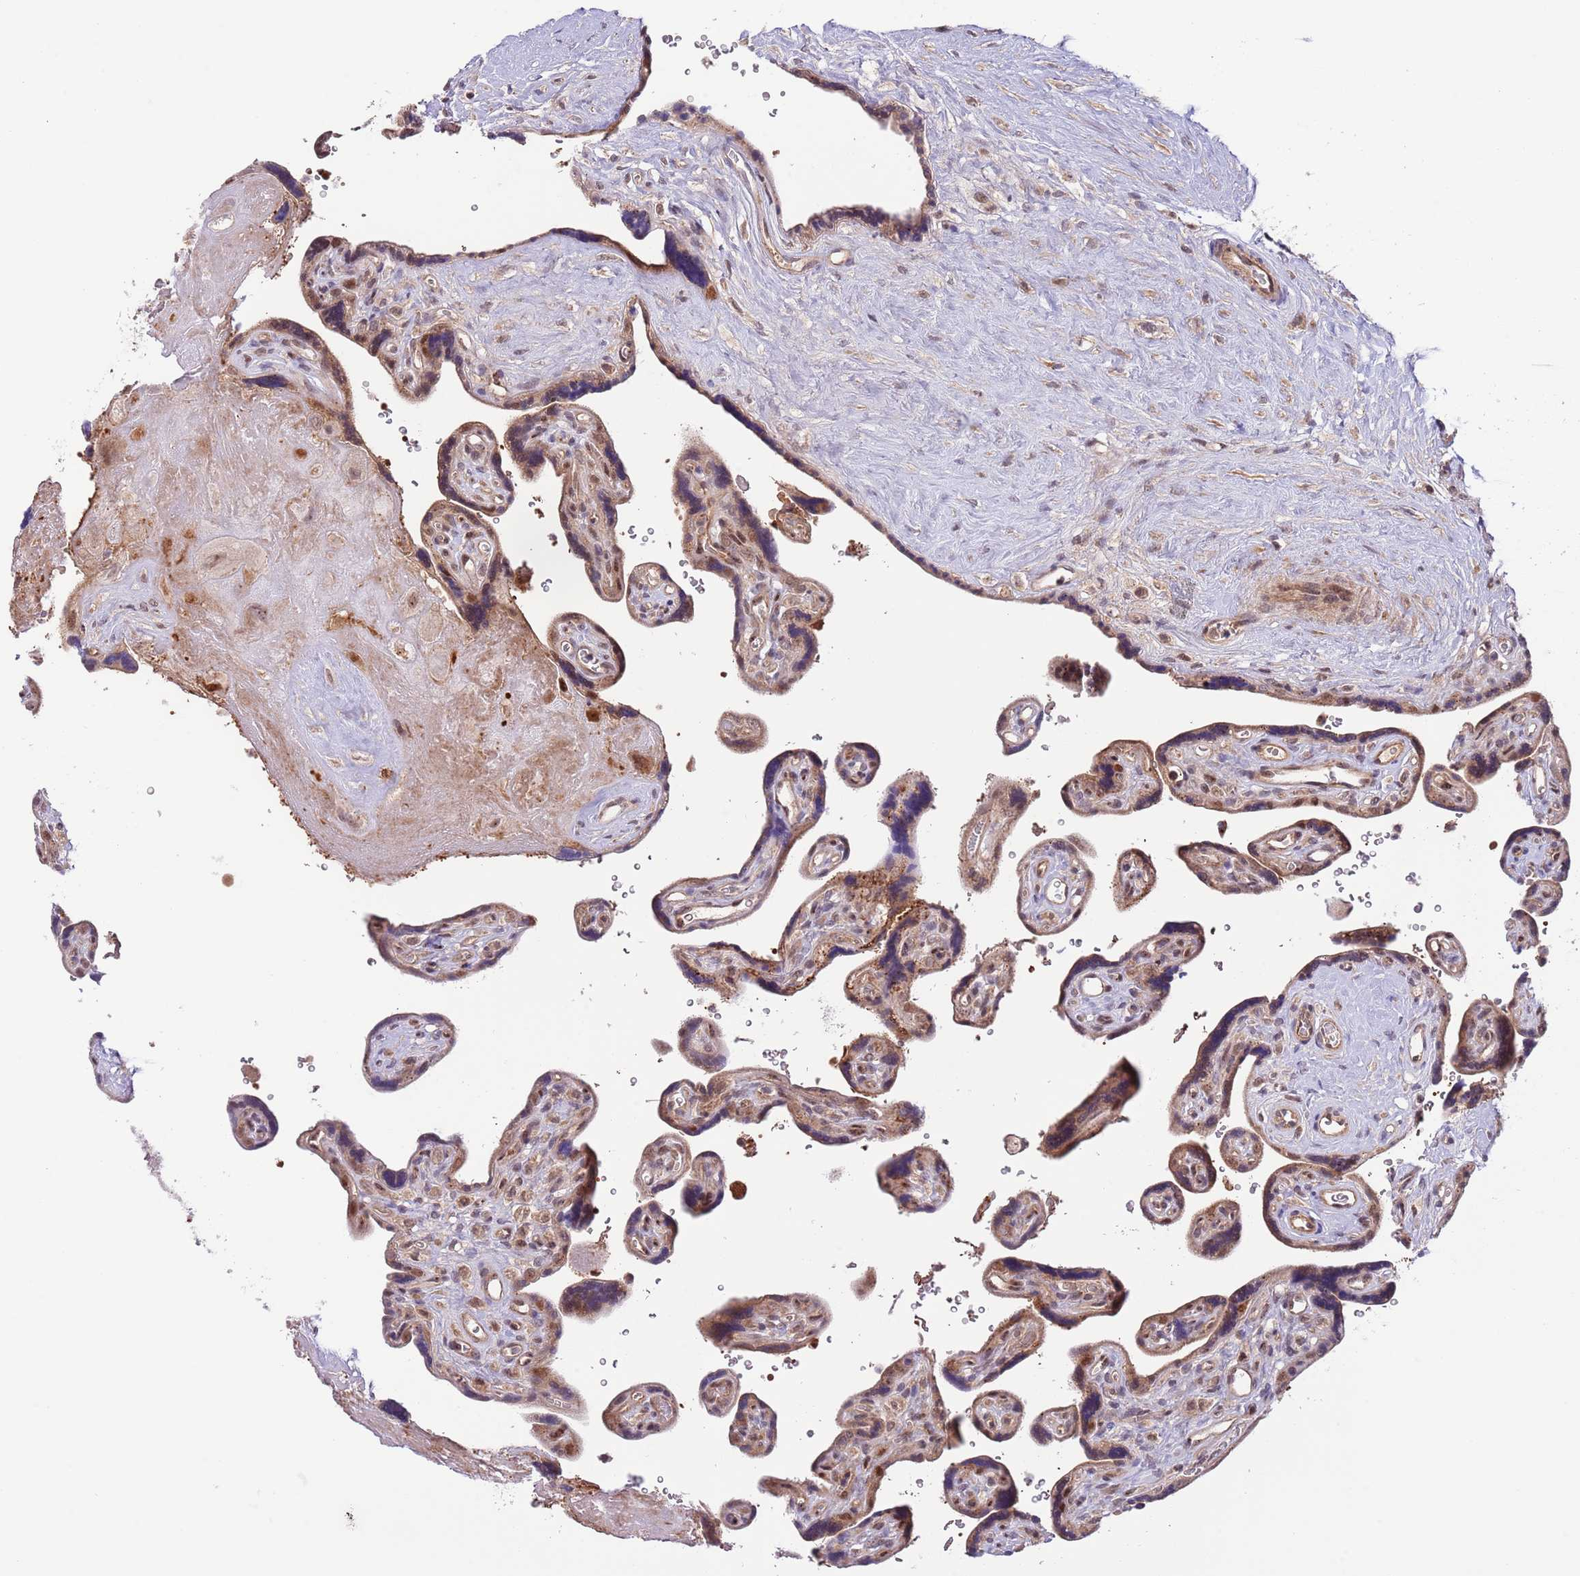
{"staining": {"intensity": "moderate", "quantity": "25%-75%", "location": "nuclear"}, "tissue": "placenta", "cell_type": "Decidual cells", "image_type": "normal", "snomed": [{"axis": "morphology", "description": "Normal tissue, NOS"}, {"axis": "topography", "description": "Placenta"}], "caption": "Immunohistochemical staining of benign human placenta demonstrates 25%-75% levels of moderate nuclear protein expression in approximately 25%-75% of decidual cells.", "gene": "PRR16", "patient": {"sex": "female", "age": 39}}